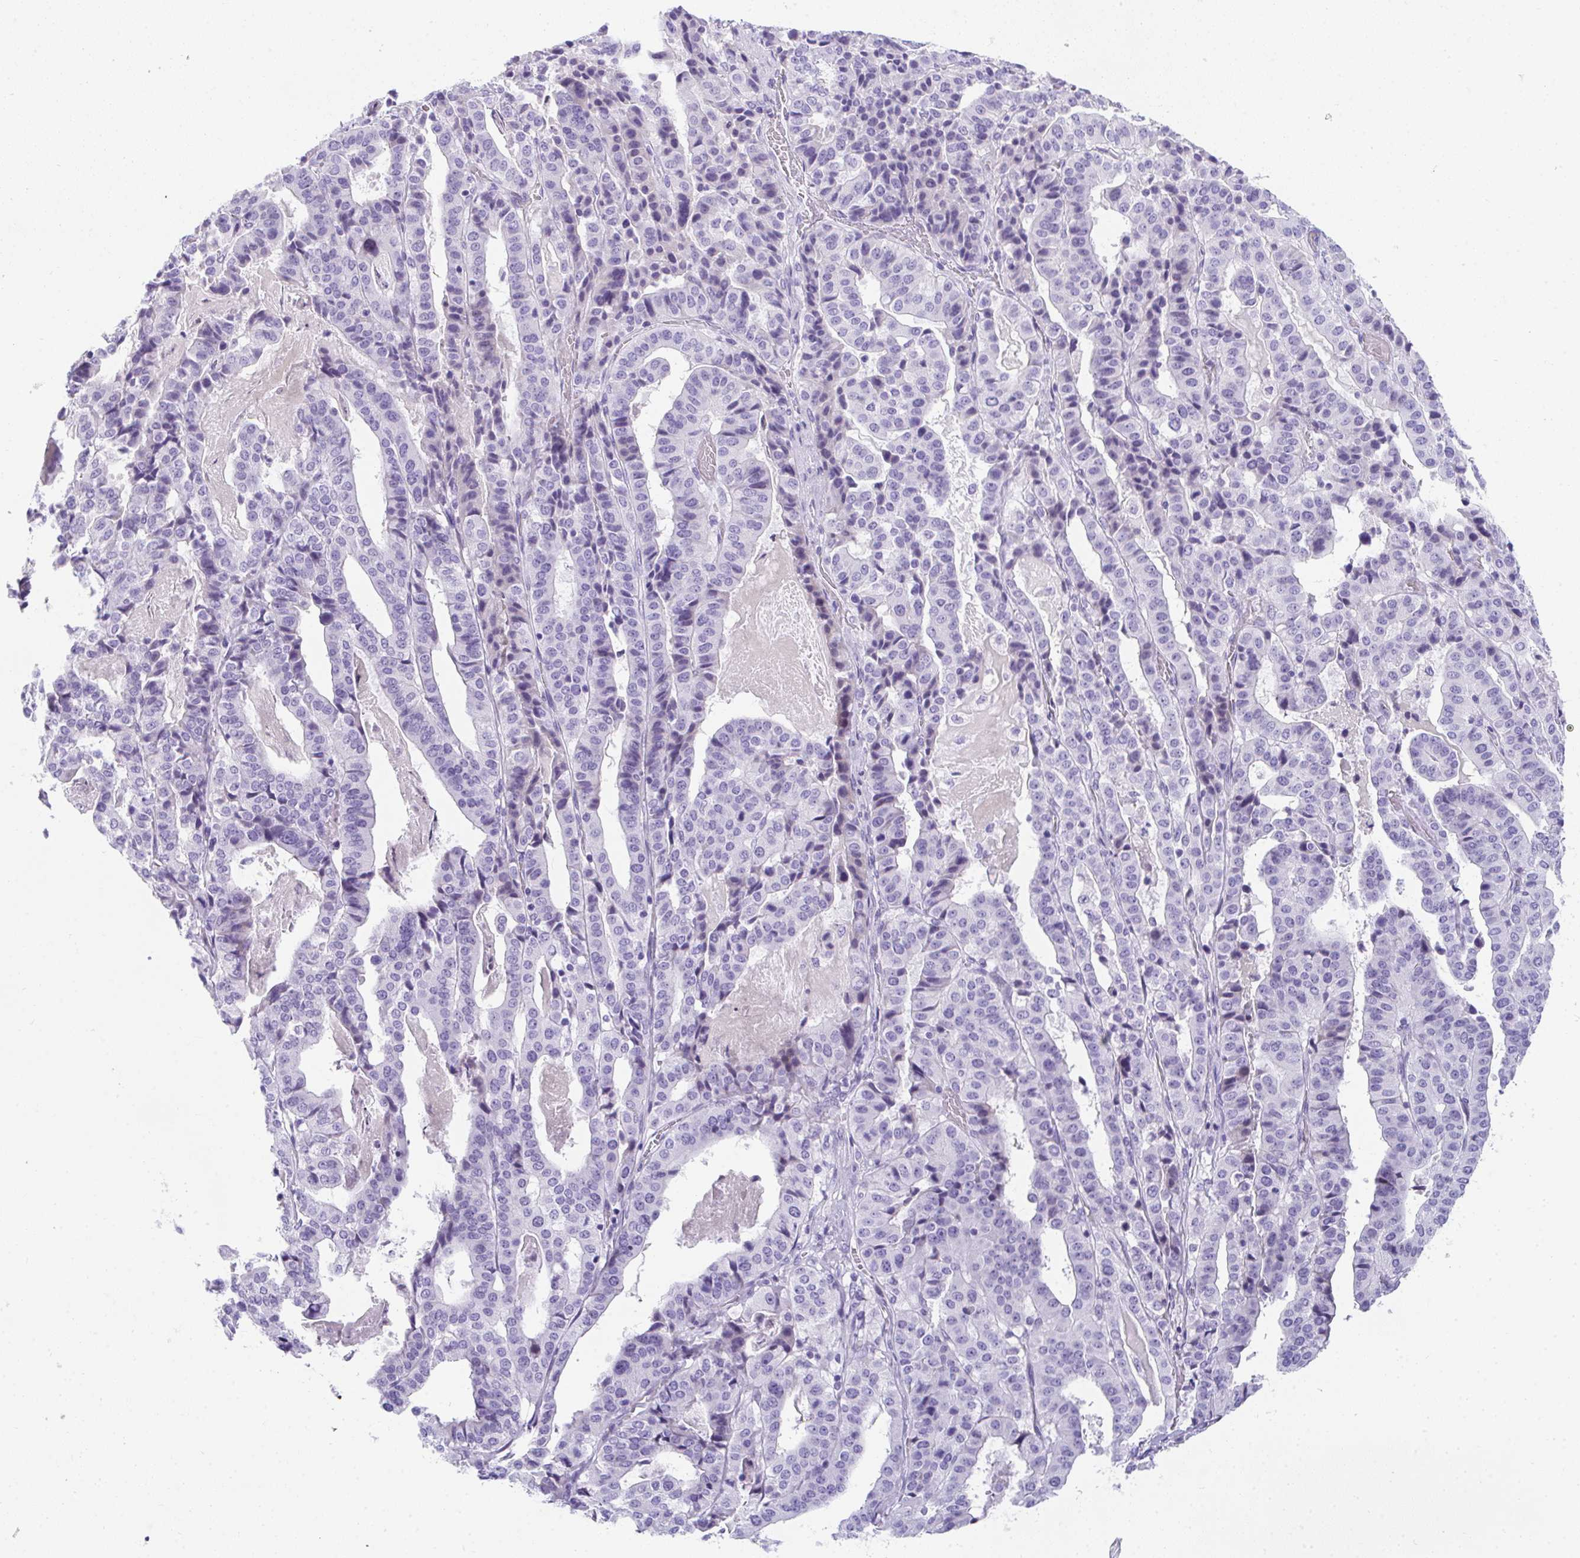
{"staining": {"intensity": "negative", "quantity": "none", "location": "none"}, "tissue": "stomach cancer", "cell_type": "Tumor cells", "image_type": "cancer", "snomed": [{"axis": "morphology", "description": "Adenocarcinoma, NOS"}, {"axis": "topography", "description": "Stomach"}], "caption": "IHC of human stomach cancer (adenocarcinoma) exhibits no positivity in tumor cells. (Stains: DAB IHC with hematoxylin counter stain, Microscopy: brightfield microscopy at high magnification).", "gene": "TTC30B", "patient": {"sex": "male", "age": 48}}